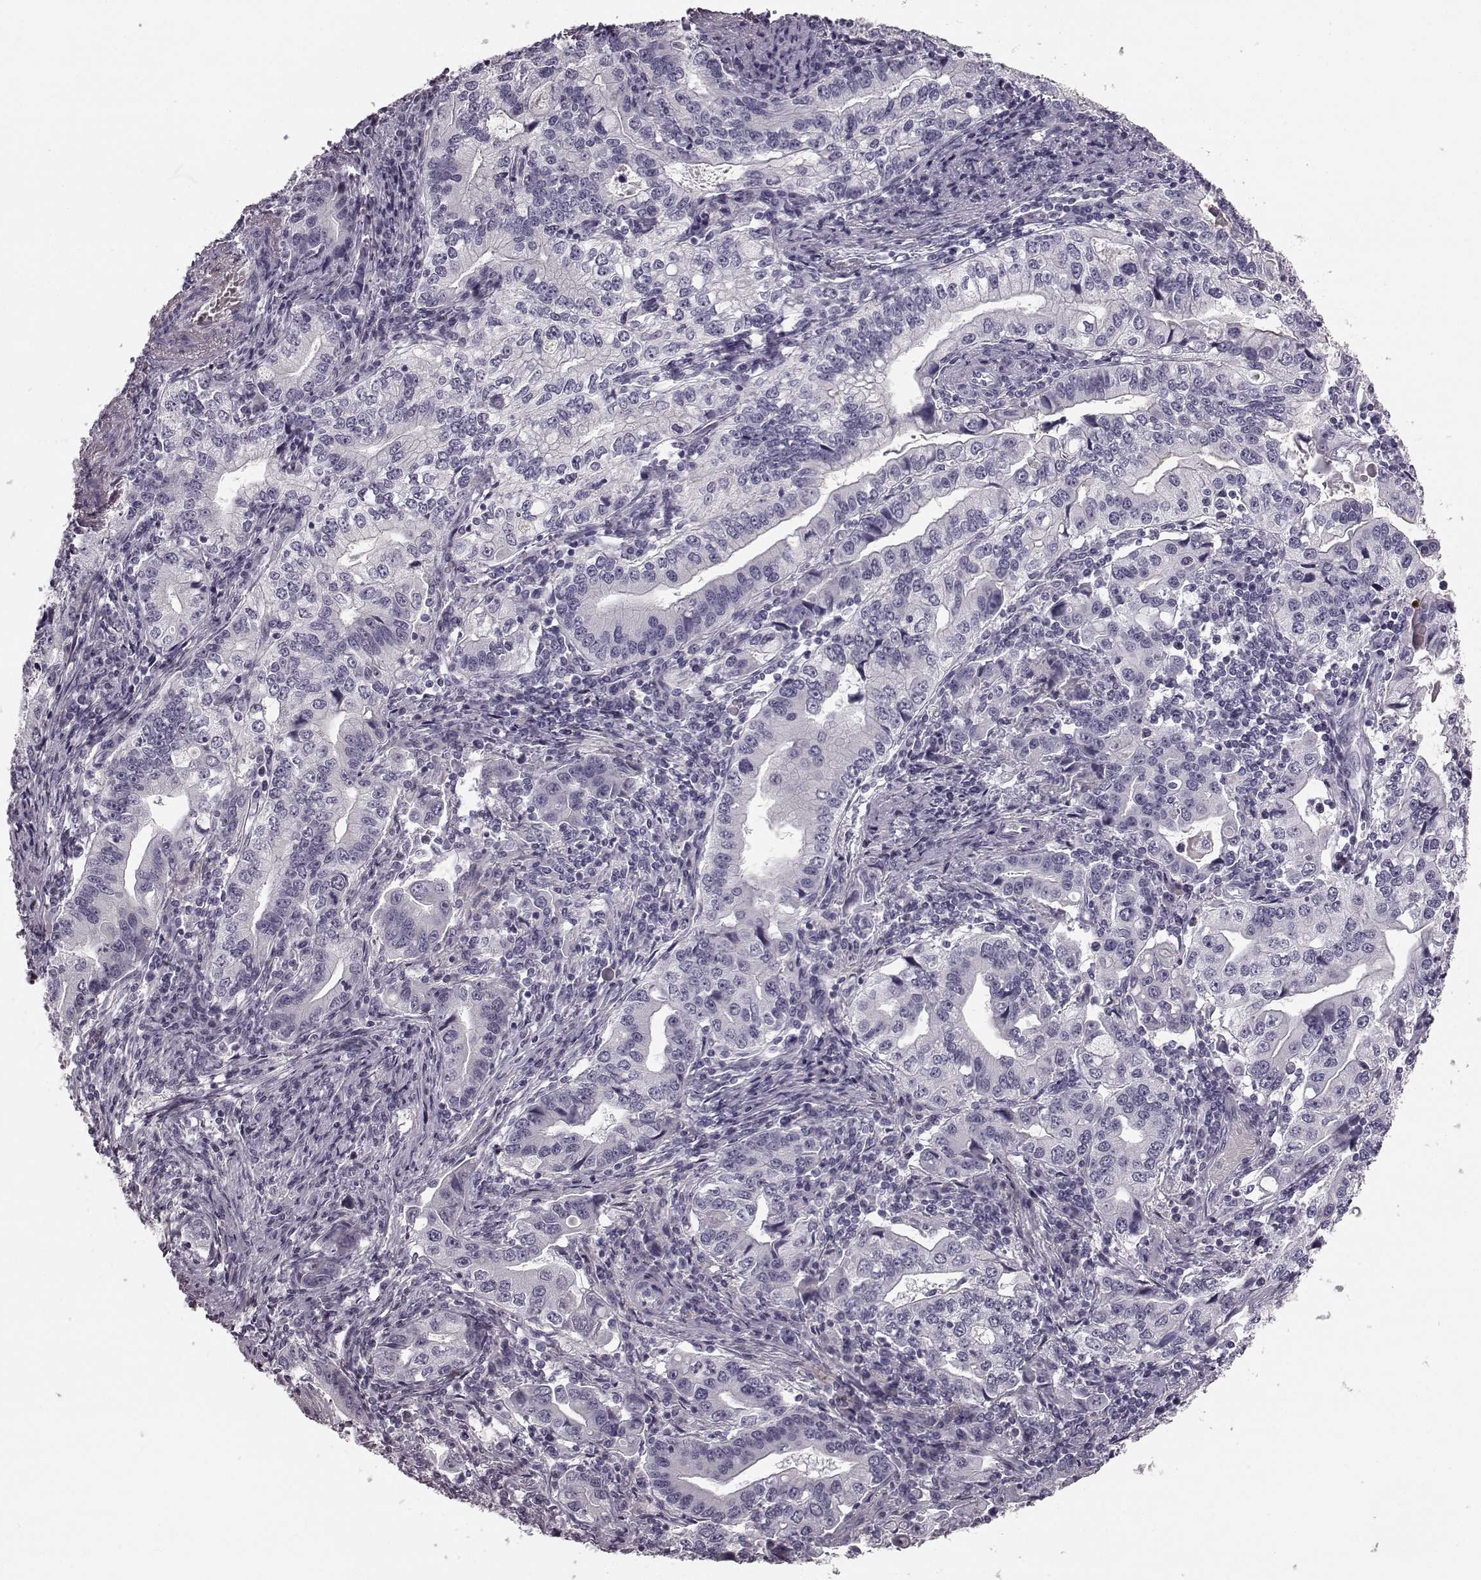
{"staining": {"intensity": "negative", "quantity": "none", "location": "none"}, "tissue": "stomach cancer", "cell_type": "Tumor cells", "image_type": "cancer", "snomed": [{"axis": "morphology", "description": "Adenocarcinoma, NOS"}, {"axis": "topography", "description": "Stomach, lower"}], "caption": "A high-resolution photomicrograph shows immunohistochemistry (IHC) staining of stomach cancer, which reveals no significant staining in tumor cells.", "gene": "ZNF433", "patient": {"sex": "female", "age": 72}}